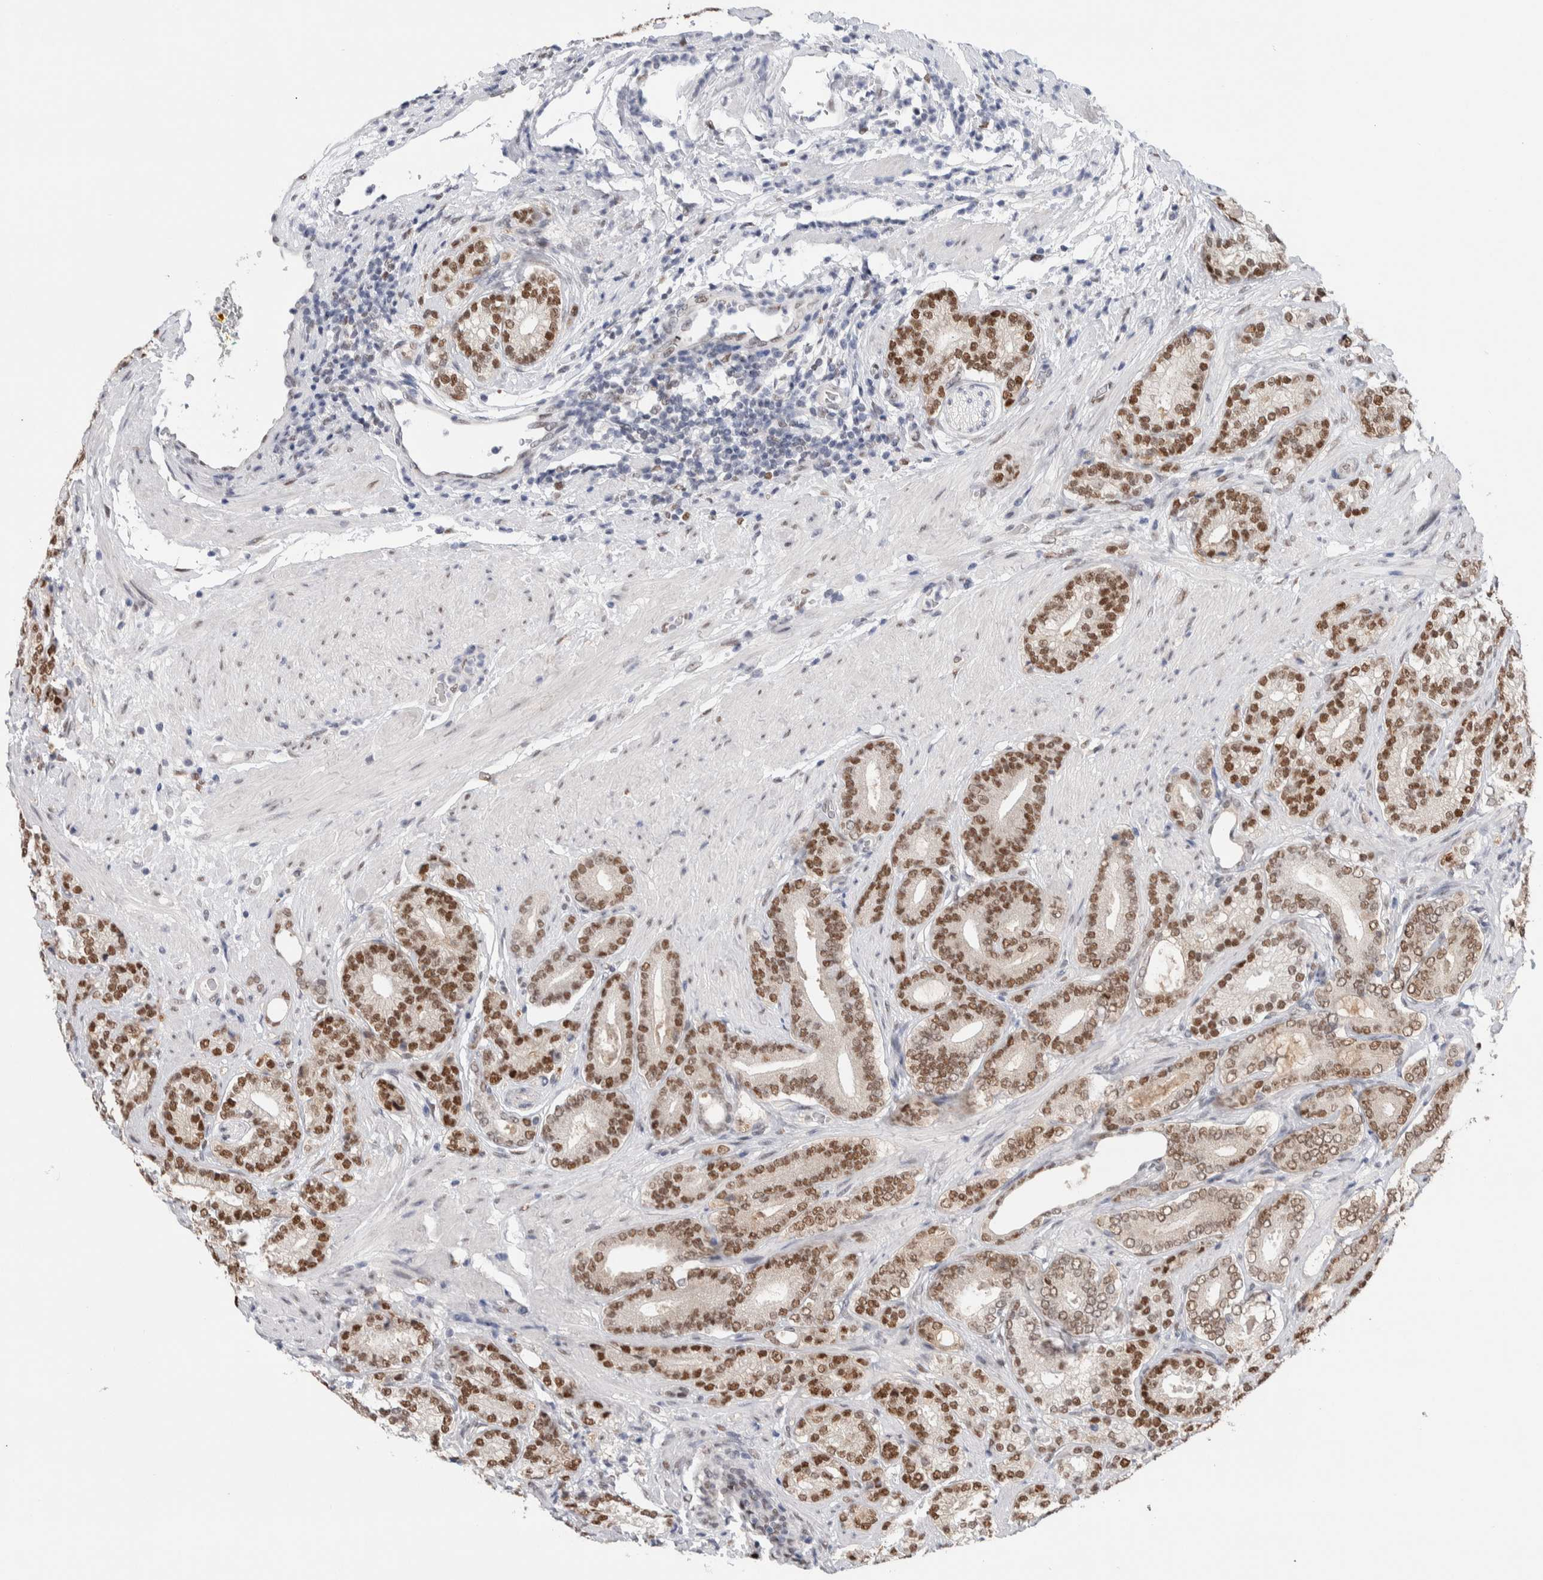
{"staining": {"intensity": "strong", "quantity": ">75%", "location": "nuclear"}, "tissue": "prostate cancer", "cell_type": "Tumor cells", "image_type": "cancer", "snomed": [{"axis": "morphology", "description": "Adenocarcinoma, High grade"}, {"axis": "topography", "description": "Prostate"}], "caption": "About >75% of tumor cells in high-grade adenocarcinoma (prostate) reveal strong nuclear protein expression as visualized by brown immunohistochemical staining.", "gene": "PRMT1", "patient": {"sex": "male", "age": 61}}